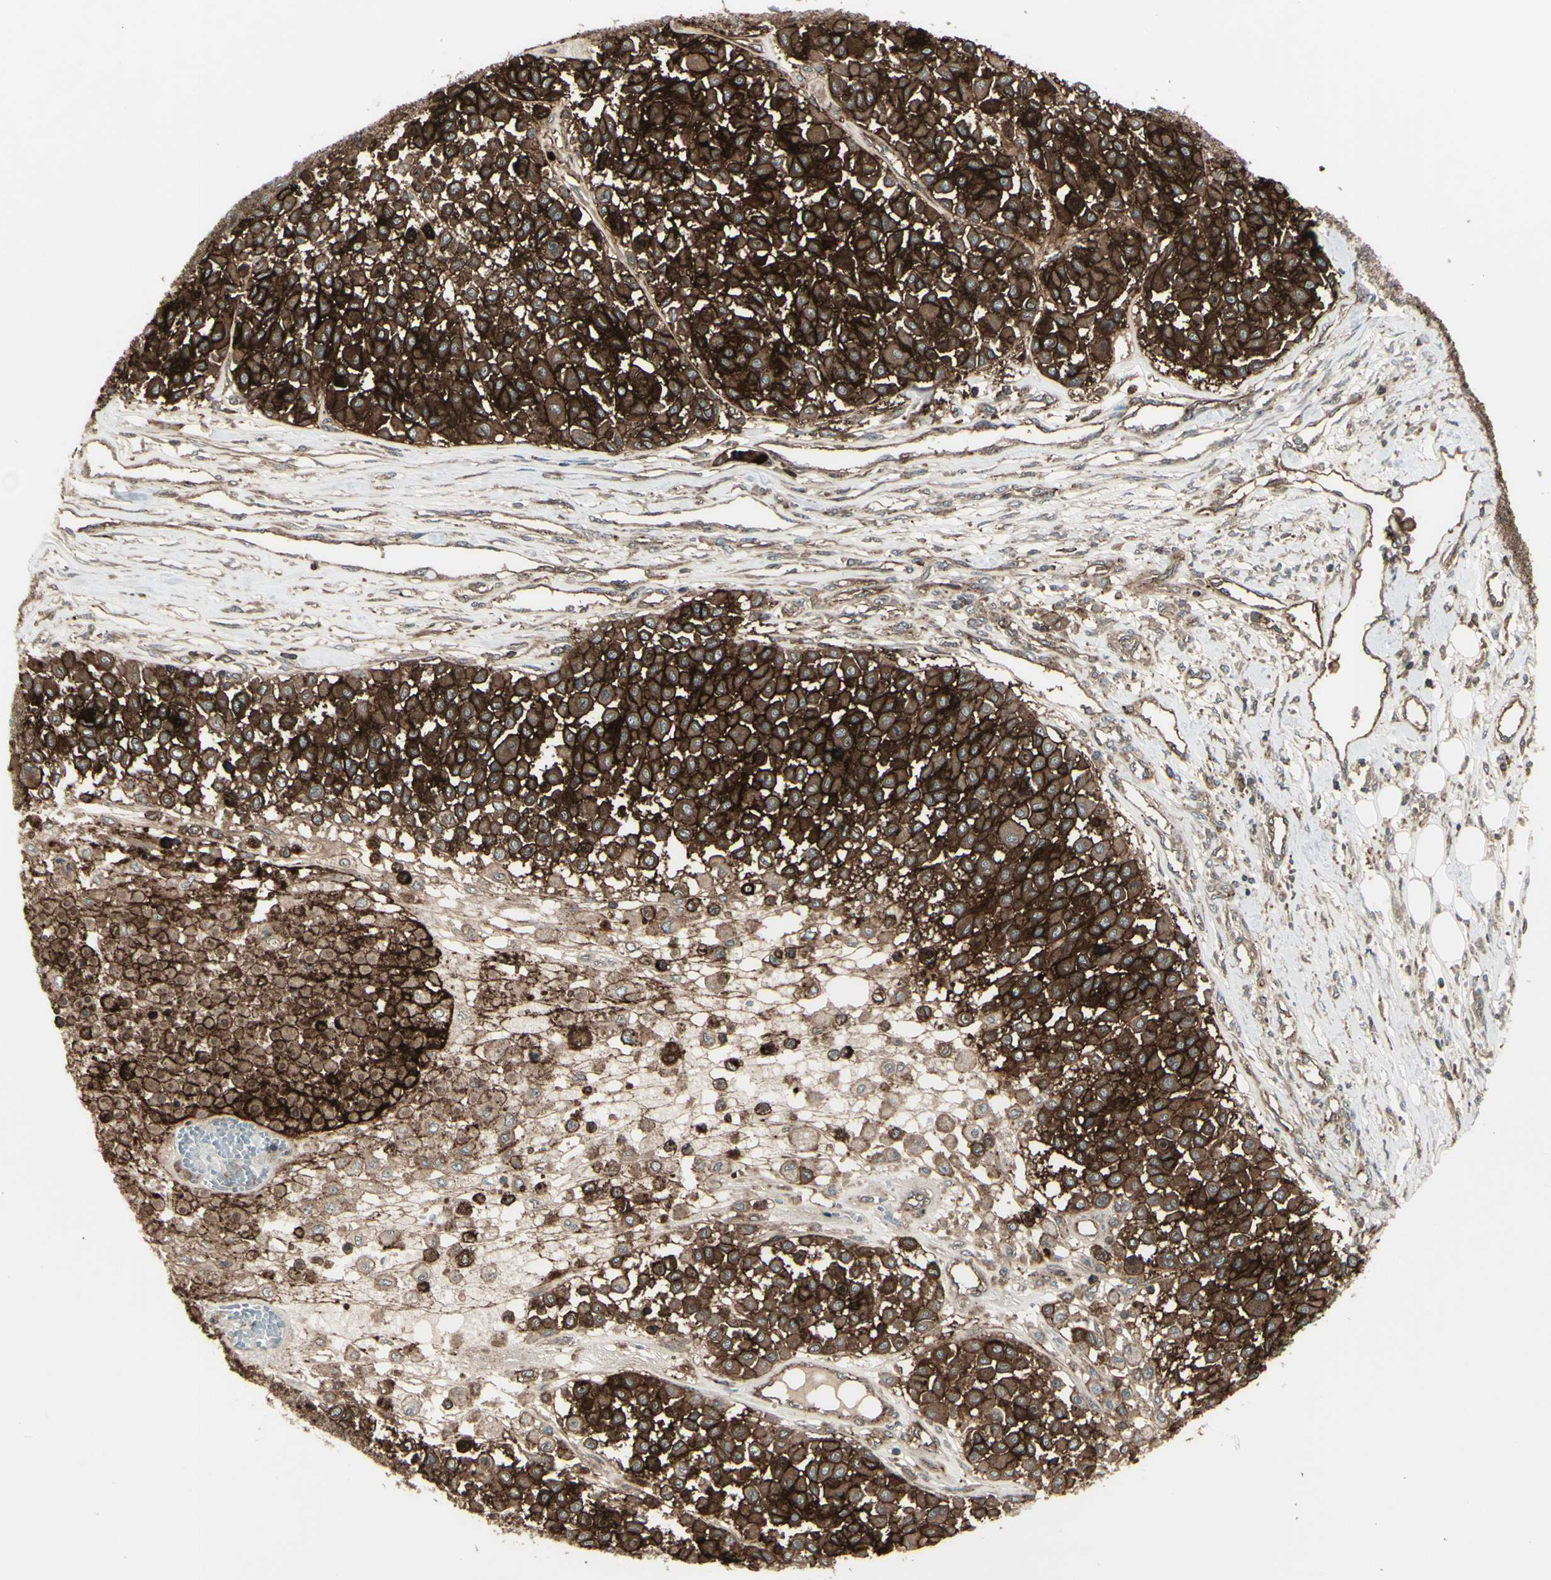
{"staining": {"intensity": "strong", "quantity": ">75%", "location": "cytoplasmic/membranous"}, "tissue": "melanoma", "cell_type": "Tumor cells", "image_type": "cancer", "snomed": [{"axis": "morphology", "description": "Malignant melanoma, Metastatic site"}, {"axis": "topography", "description": "Soft tissue"}], "caption": "Malignant melanoma (metastatic site) stained for a protein demonstrates strong cytoplasmic/membranous positivity in tumor cells.", "gene": "FXYD5", "patient": {"sex": "male", "age": 41}}